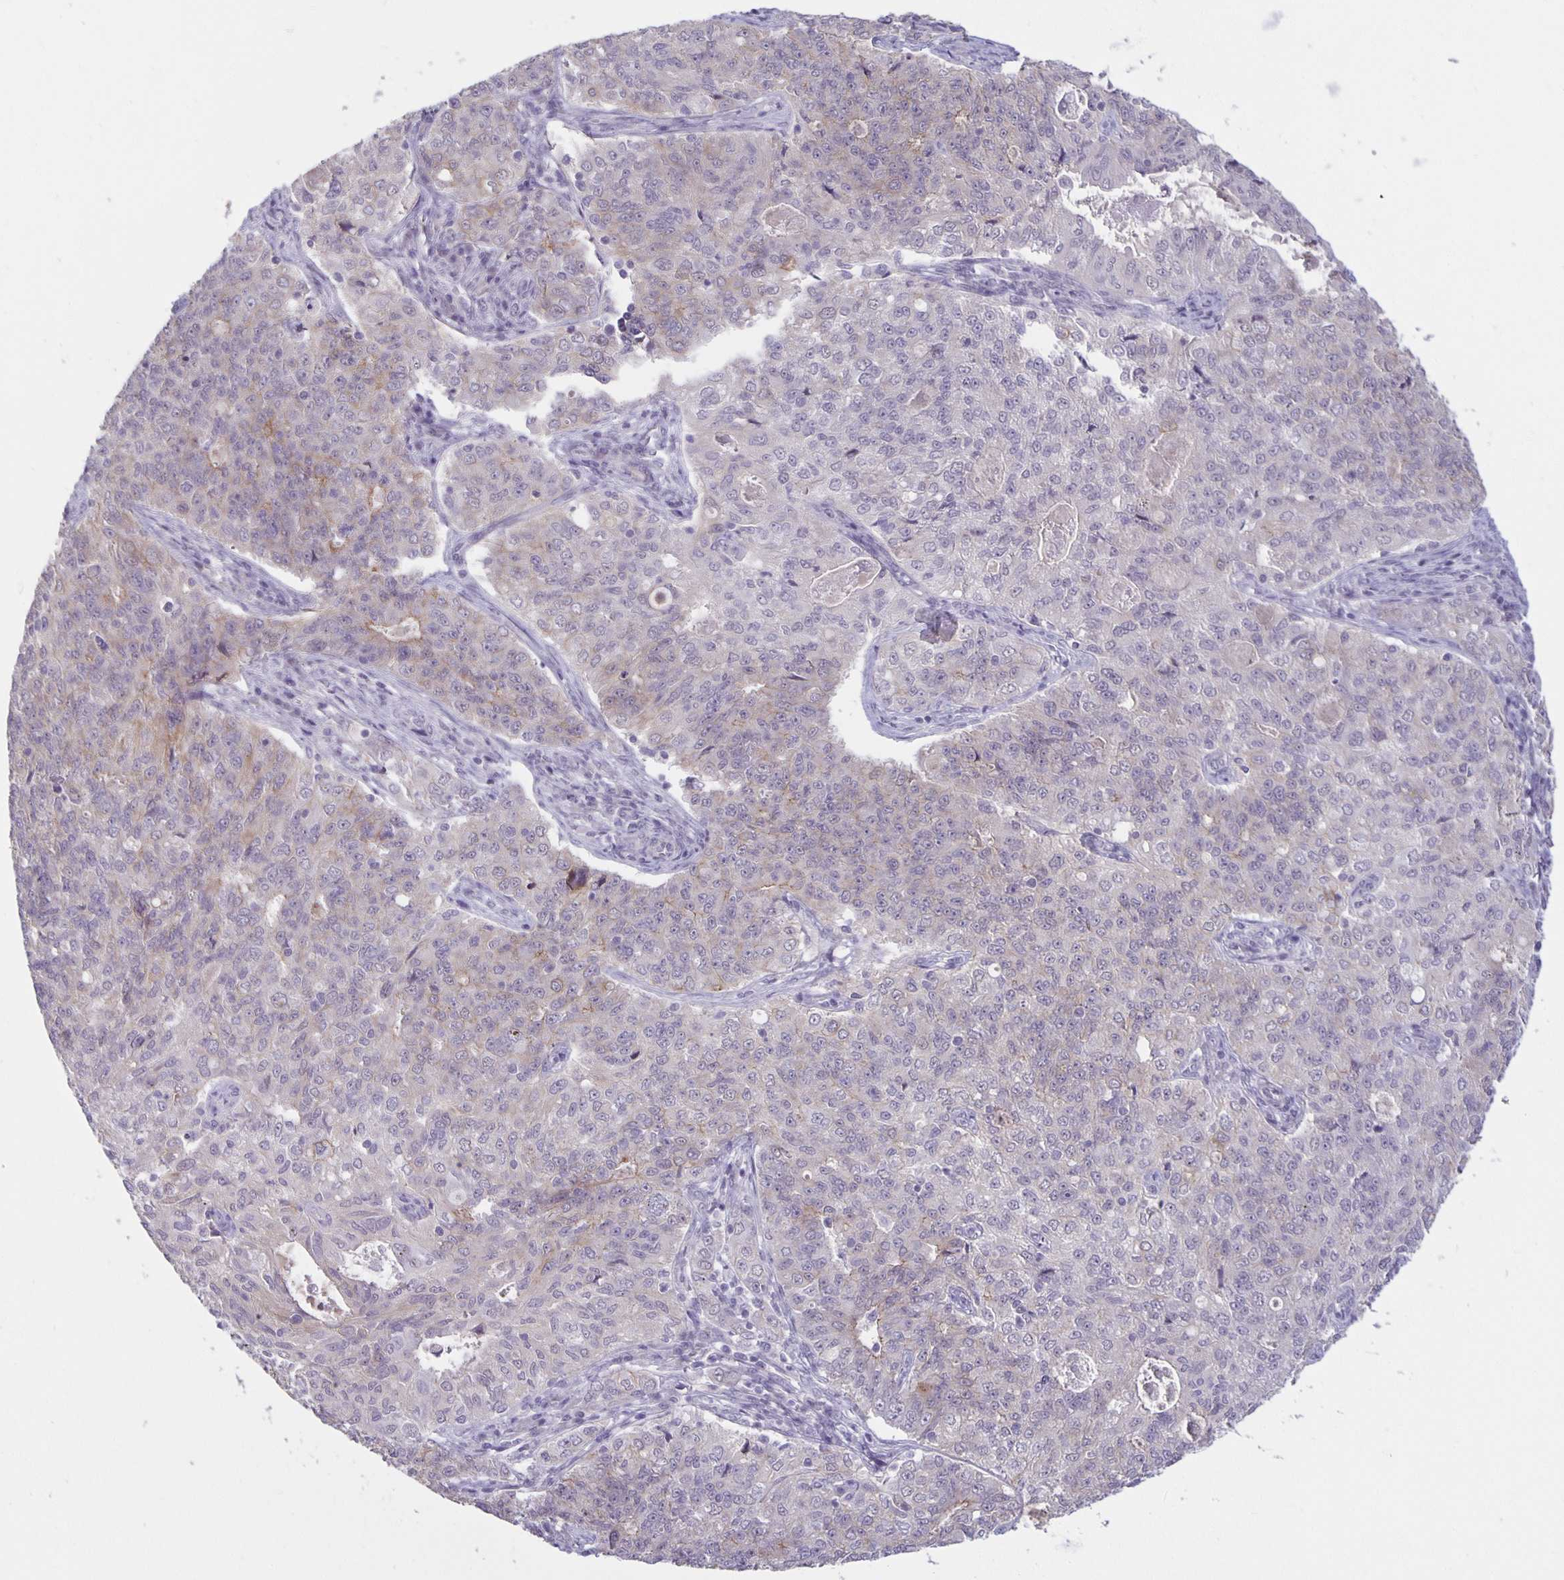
{"staining": {"intensity": "weak", "quantity": "<25%", "location": "cytoplasmic/membranous"}, "tissue": "endometrial cancer", "cell_type": "Tumor cells", "image_type": "cancer", "snomed": [{"axis": "morphology", "description": "Adenocarcinoma, NOS"}, {"axis": "topography", "description": "Endometrium"}], "caption": "The image demonstrates no staining of tumor cells in endometrial cancer.", "gene": "ARVCF", "patient": {"sex": "female", "age": 43}}